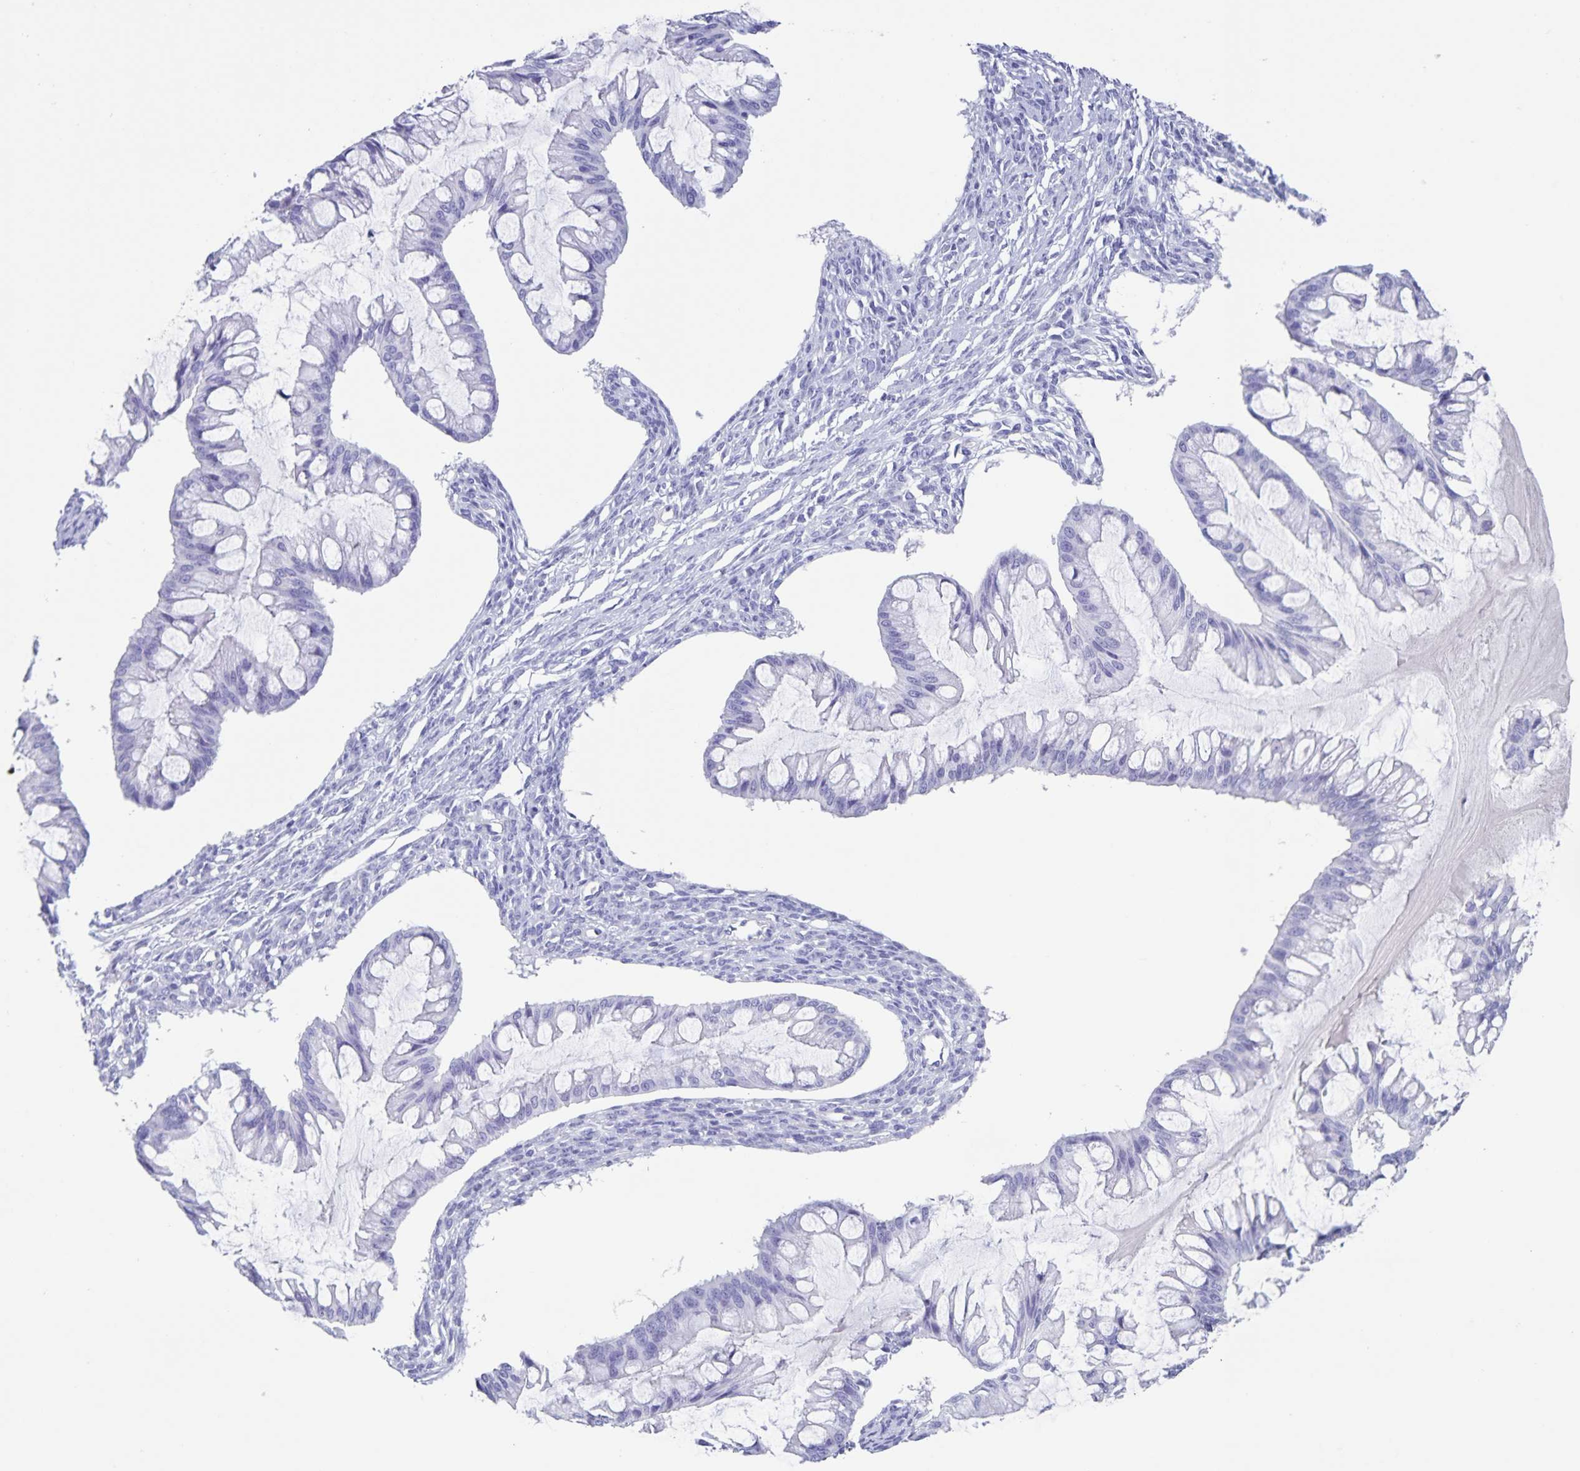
{"staining": {"intensity": "negative", "quantity": "none", "location": "none"}, "tissue": "ovarian cancer", "cell_type": "Tumor cells", "image_type": "cancer", "snomed": [{"axis": "morphology", "description": "Cystadenocarcinoma, mucinous, NOS"}, {"axis": "topography", "description": "Ovary"}], "caption": "Immunohistochemical staining of human mucinous cystadenocarcinoma (ovarian) shows no significant staining in tumor cells.", "gene": "C11orf42", "patient": {"sex": "female", "age": 73}}